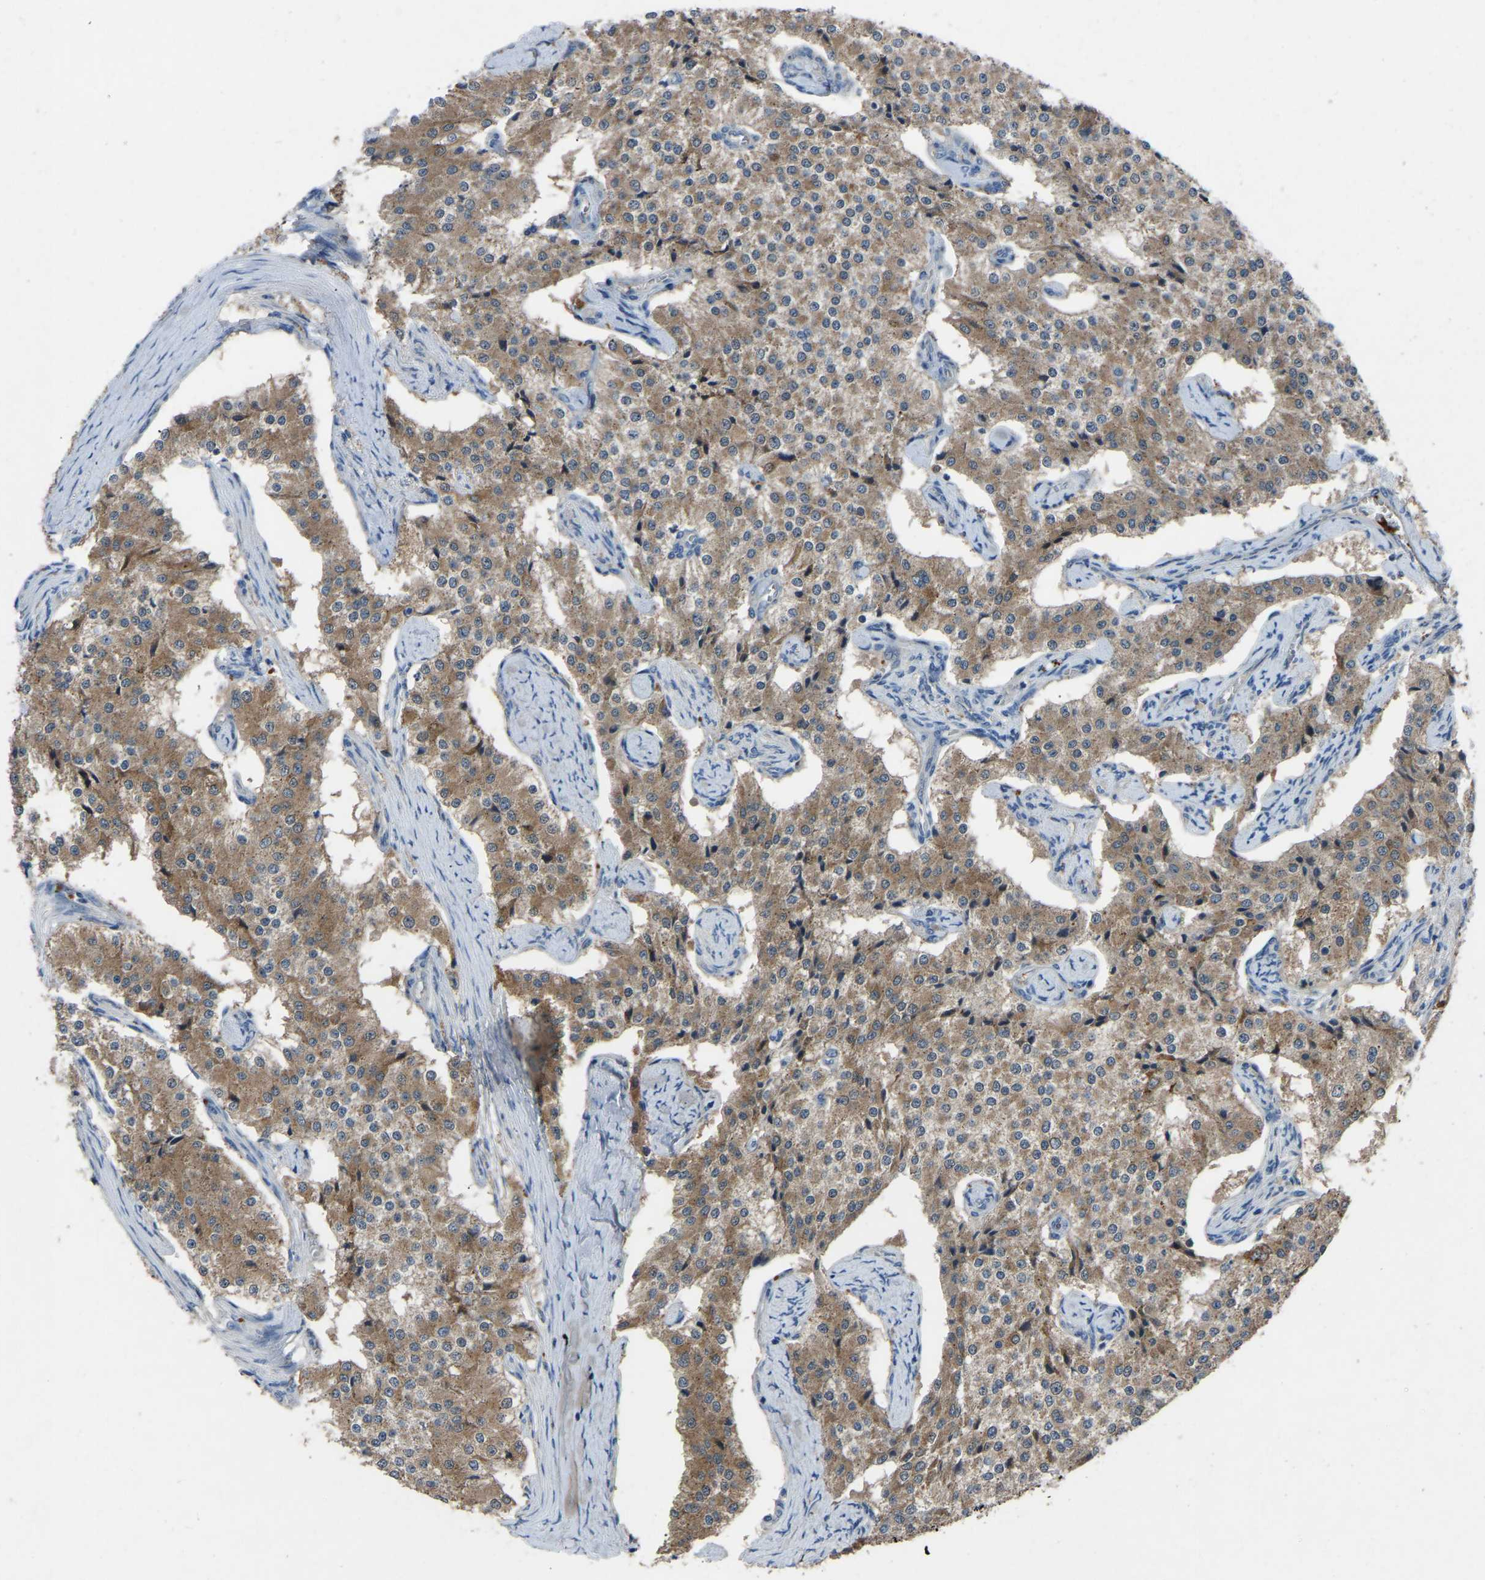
{"staining": {"intensity": "moderate", "quantity": ">75%", "location": "cytoplasmic/membranous"}, "tissue": "carcinoid", "cell_type": "Tumor cells", "image_type": "cancer", "snomed": [{"axis": "morphology", "description": "Carcinoid, malignant, NOS"}, {"axis": "topography", "description": "Colon"}], "caption": "Malignant carcinoid stained for a protein (brown) reveals moderate cytoplasmic/membranous positive expression in about >75% of tumor cells.", "gene": "FHIT", "patient": {"sex": "female", "age": 52}}